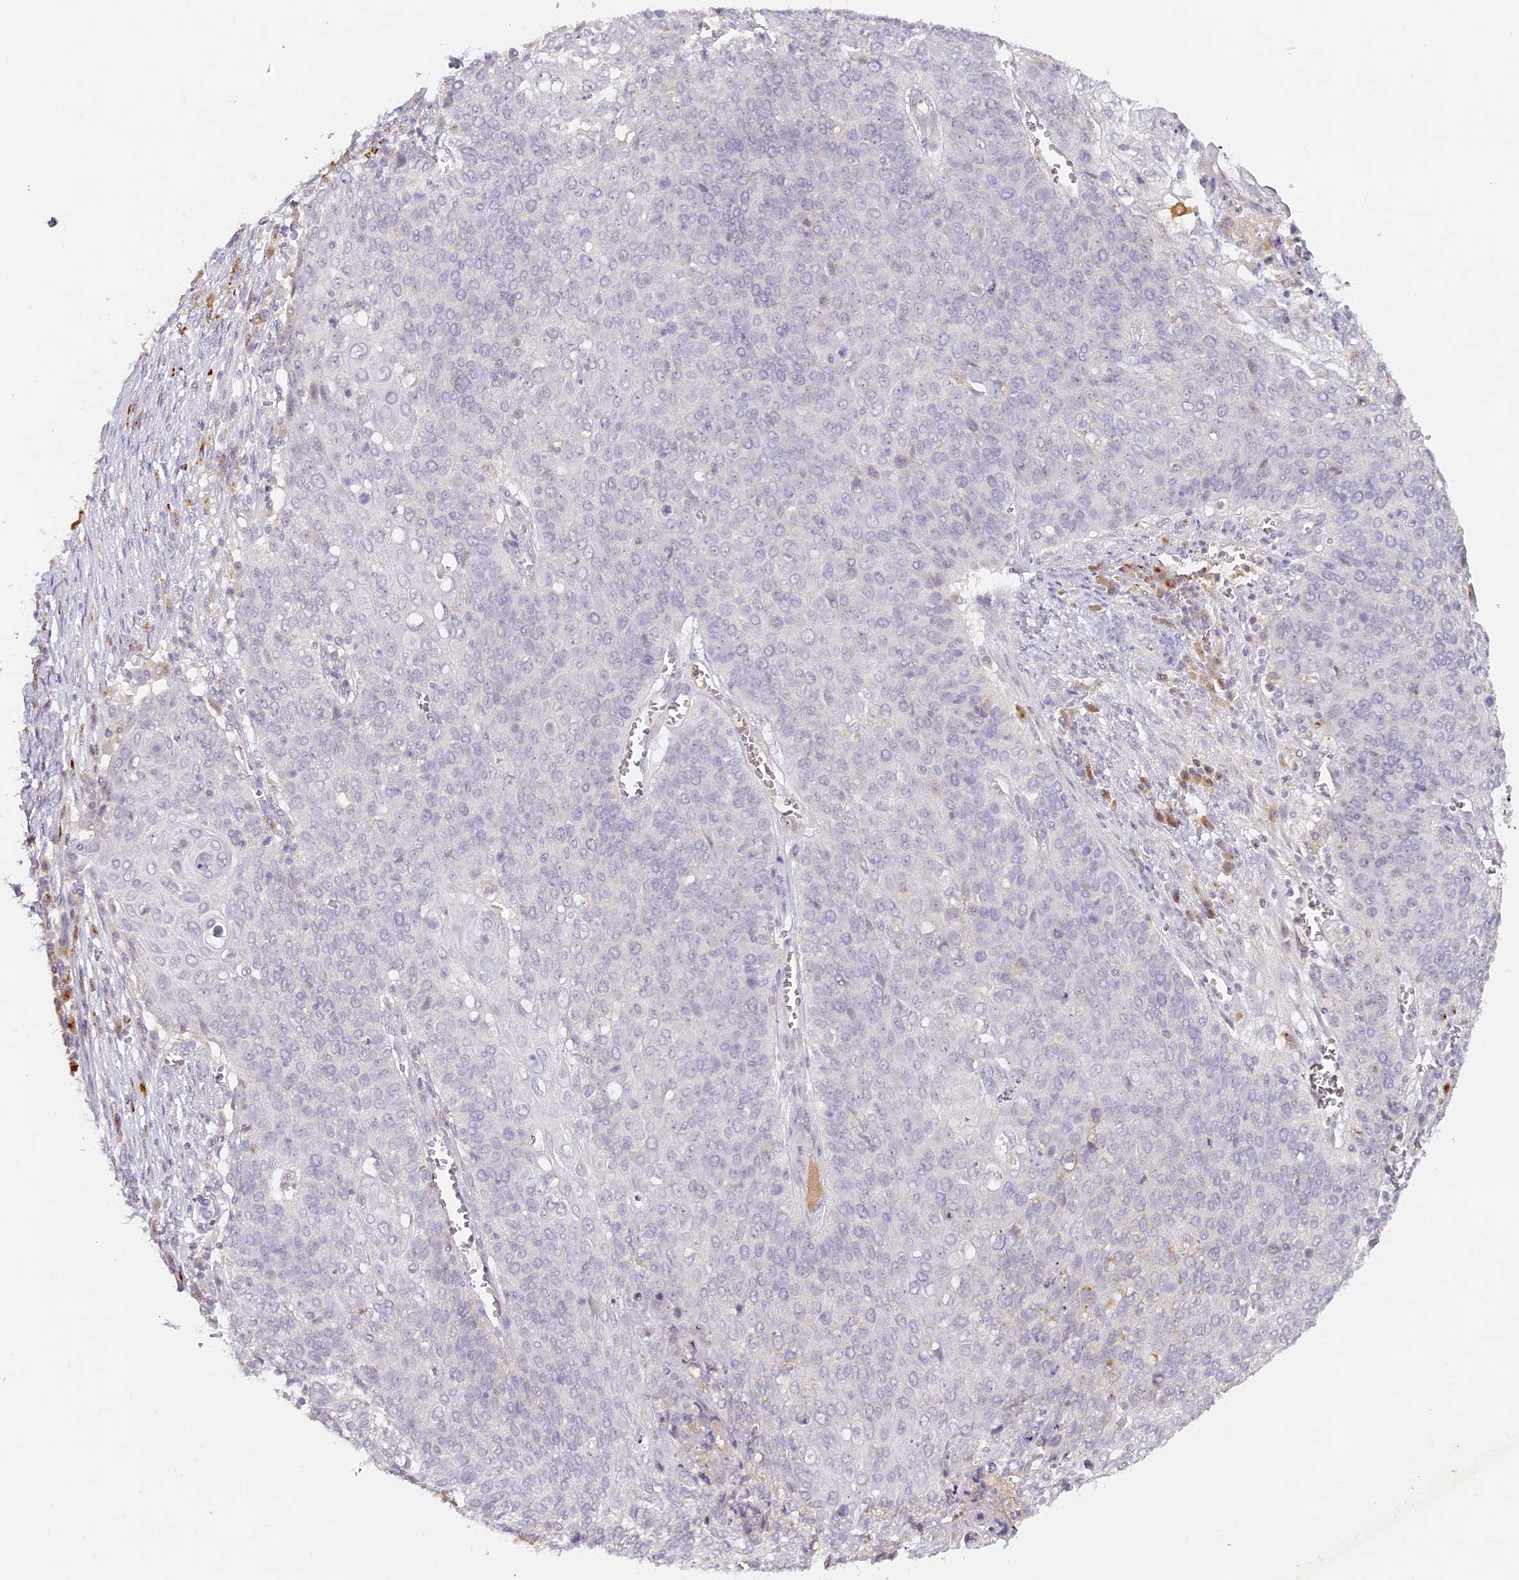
{"staining": {"intensity": "negative", "quantity": "none", "location": "none"}, "tissue": "cervical cancer", "cell_type": "Tumor cells", "image_type": "cancer", "snomed": [{"axis": "morphology", "description": "Squamous cell carcinoma, NOS"}, {"axis": "topography", "description": "Cervix"}], "caption": "Histopathology image shows no protein positivity in tumor cells of cervical squamous cell carcinoma tissue.", "gene": "ELL3", "patient": {"sex": "female", "age": 39}}